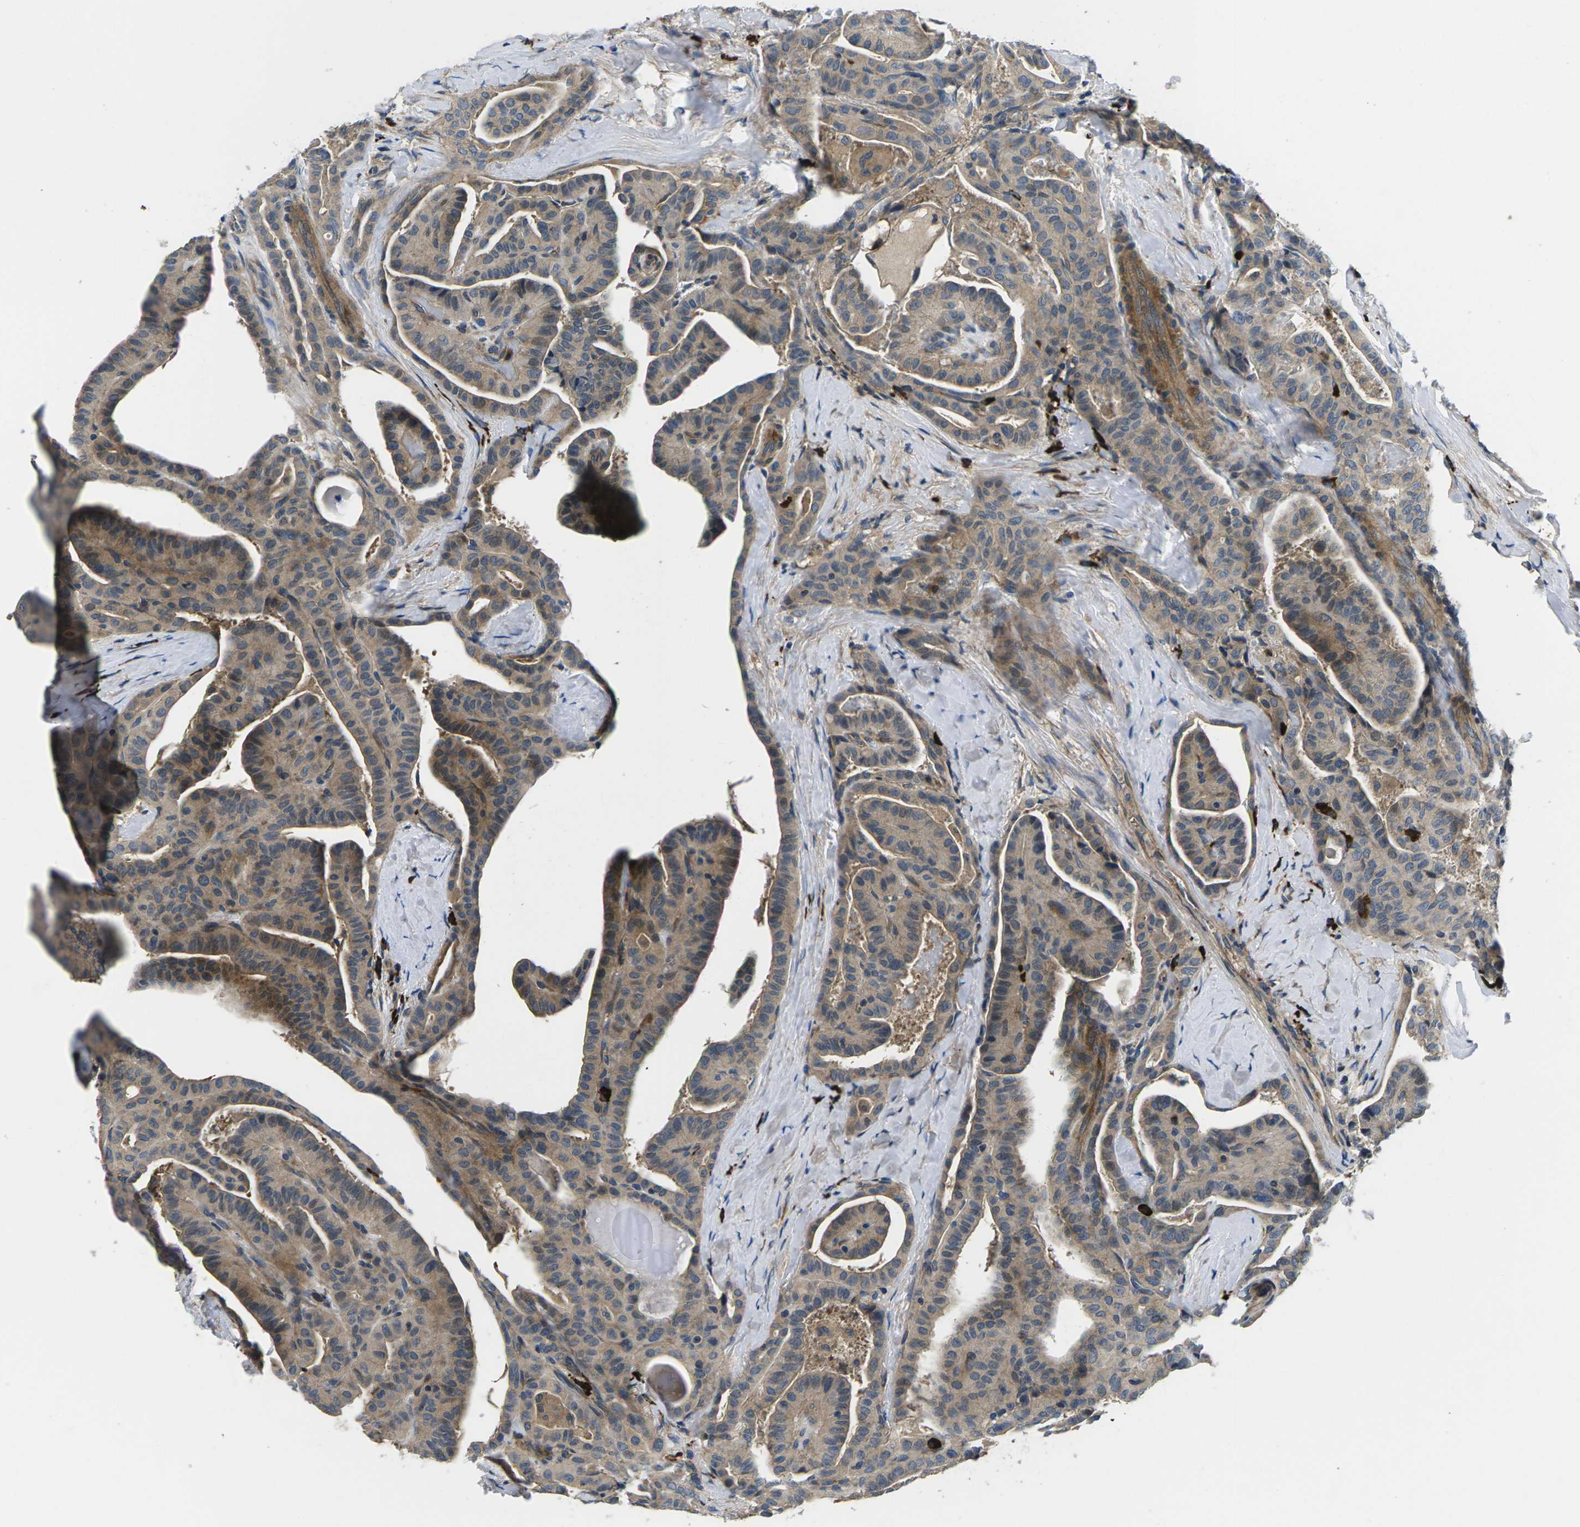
{"staining": {"intensity": "weak", "quantity": "25%-75%", "location": "cytoplasmic/membranous"}, "tissue": "thyroid cancer", "cell_type": "Tumor cells", "image_type": "cancer", "snomed": [{"axis": "morphology", "description": "Papillary adenocarcinoma, NOS"}, {"axis": "topography", "description": "Thyroid gland"}], "caption": "DAB immunohistochemical staining of human thyroid cancer demonstrates weak cytoplasmic/membranous protein staining in about 25%-75% of tumor cells. The protein is shown in brown color, while the nuclei are stained blue.", "gene": "PLCE1", "patient": {"sex": "male", "age": 77}}